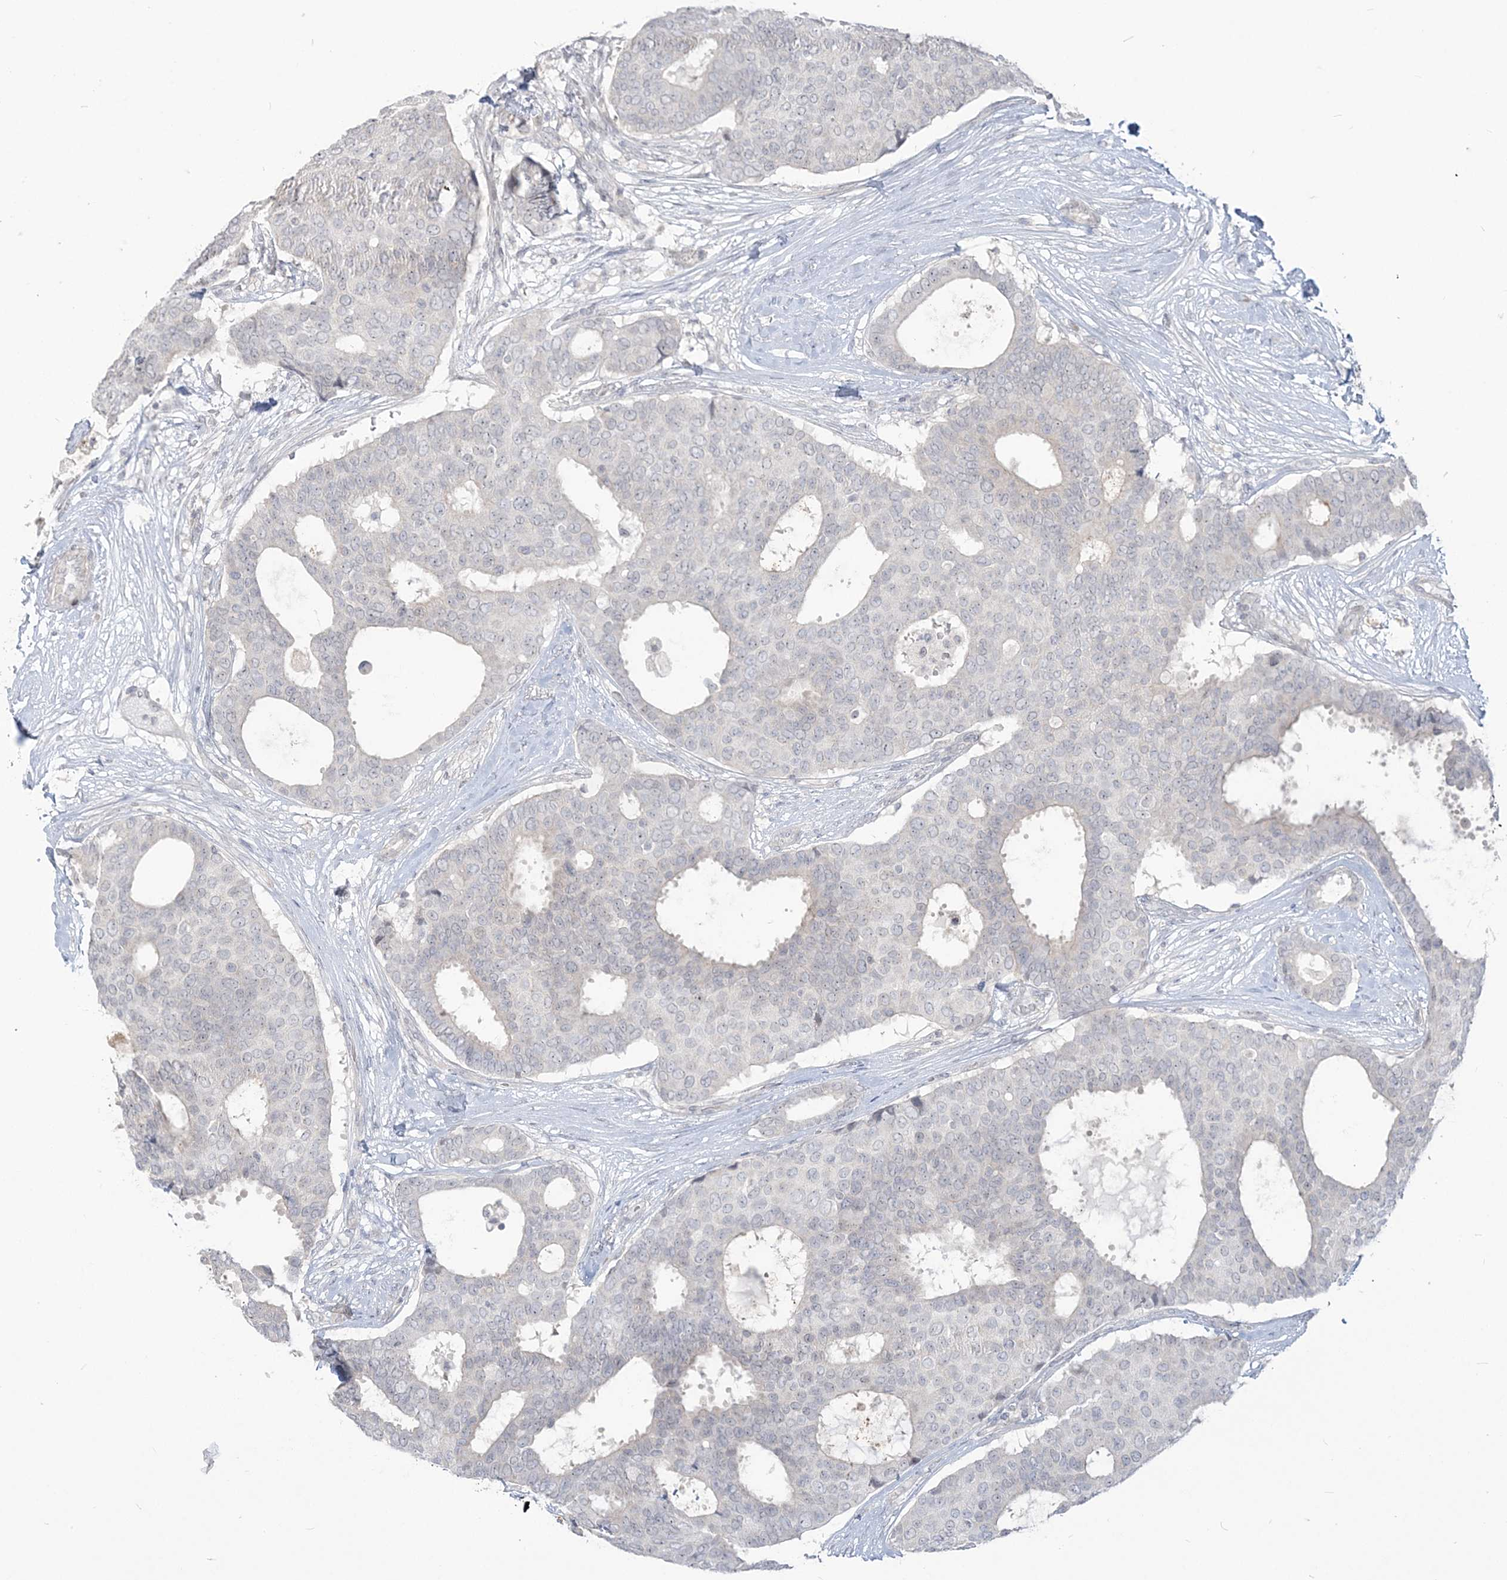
{"staining": {"intensity": "negative", "quantity": "none", "location": "none"}, "tissue": "breast cancer", "cell_type": "Tumor cells", "image_type": "cancer", "snomed": [{"axis": "morphology", "description": "Duct carcinoma"}, {"axis": "topography", "description": "Breast"}], "caption": "There is no significant positivity in tumor cells of infiltrating ductal carcinoma (breast).", "gene": "SDAD1", "patient": {"sex": "female", "age": 75}}